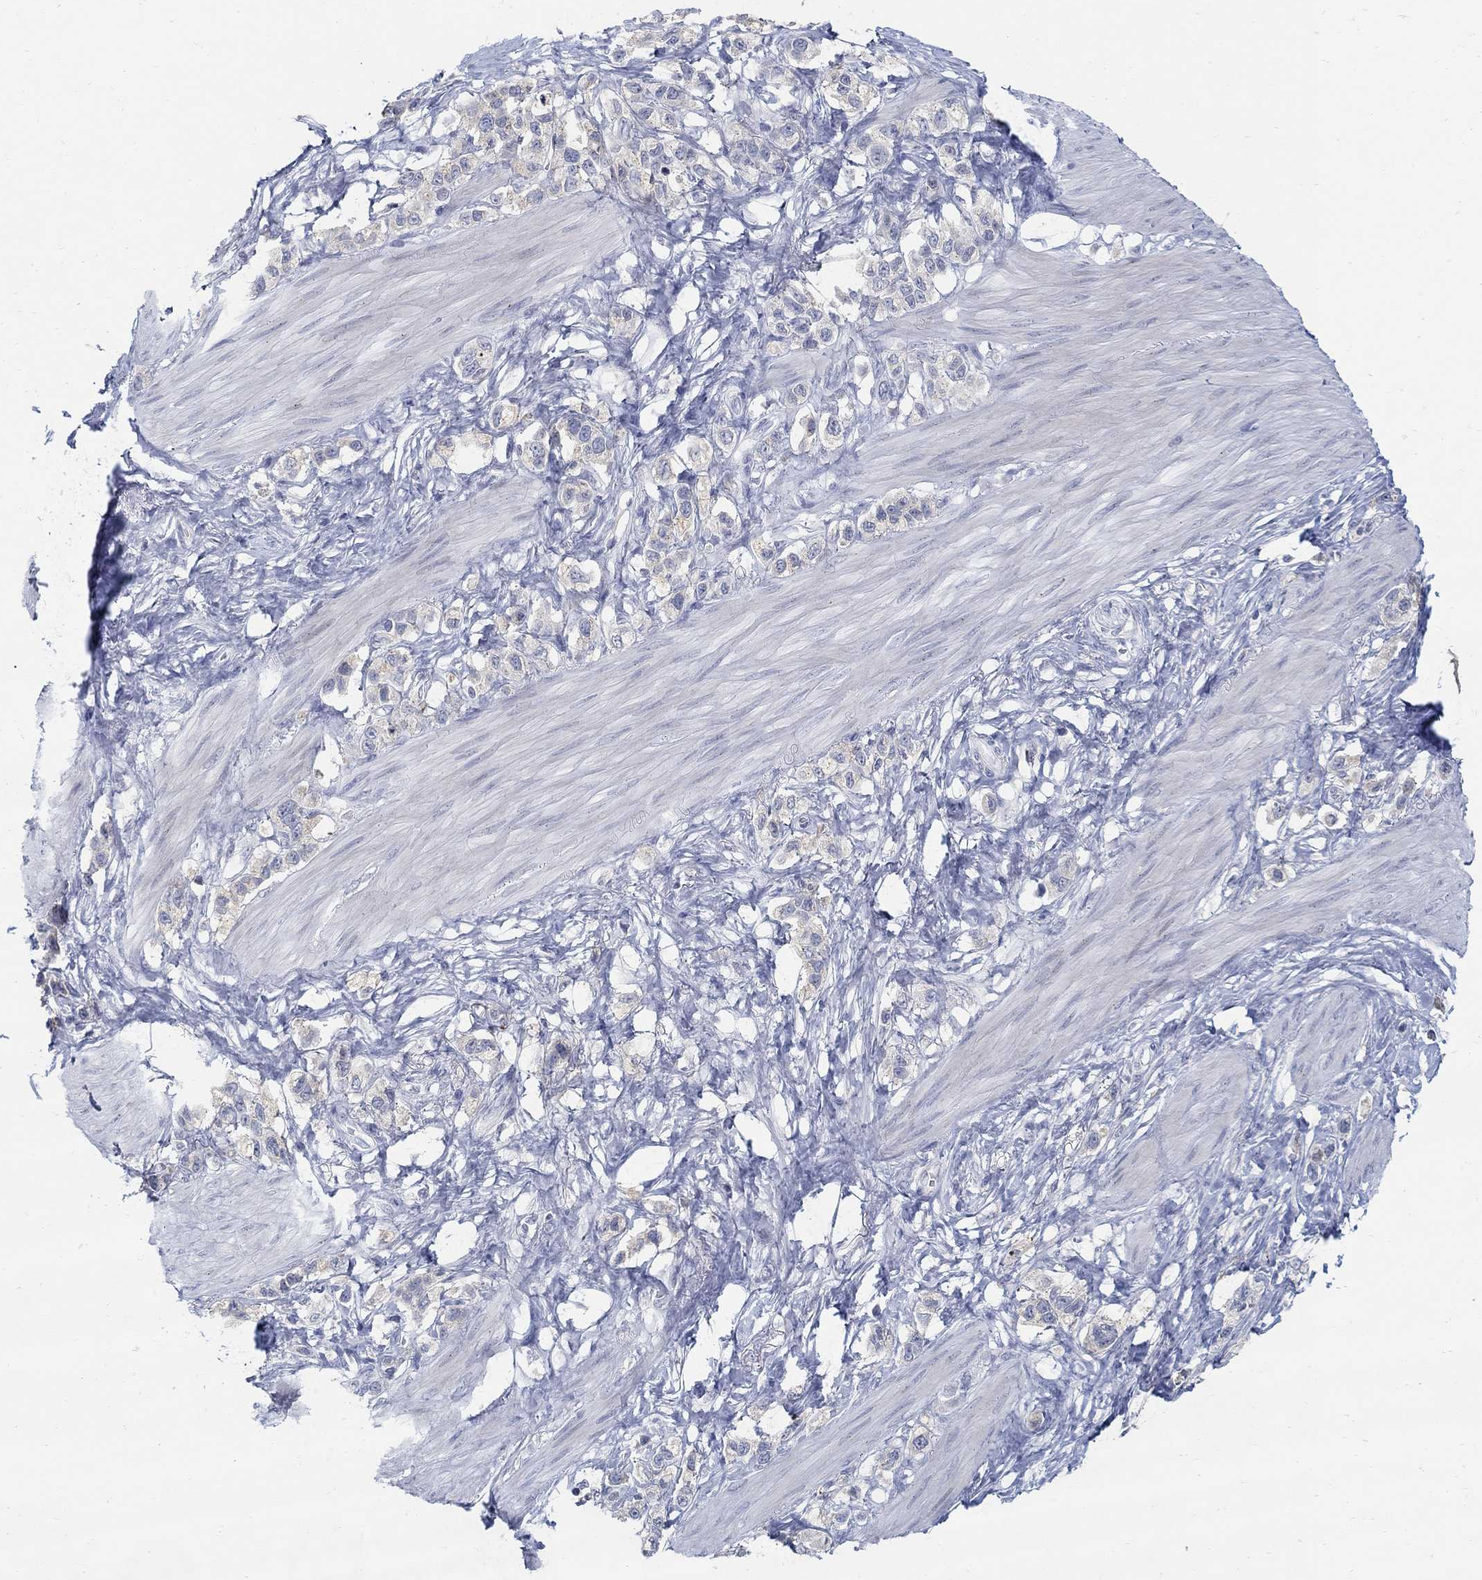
{"staining": {"intensity": "negative", "quantity": "none", "location": "none"}, "tissue": "stomach cancer", "cell_type": "Tumor cells", "image_type": "cancer", "snomed": [{"axis": "morphology", "description": "Normal tissue, NOS"}, {"axis": "morphology", "description": "Adenocarcinoma, NOS"}, {"axis": "morphology", "description": "Adenocarcinoma, High grade"}, {"axis": "topography", "description": "Stomach, upper"}, {"axis": "topography", "description": "Stomach"}], "caption": "DAB immunohistochemical staining of human stomach adenocarcinoma shows no significant positivity in tumor cells.", "gene": "ANO7", "patient": {"sex": "female", "age": 65}}